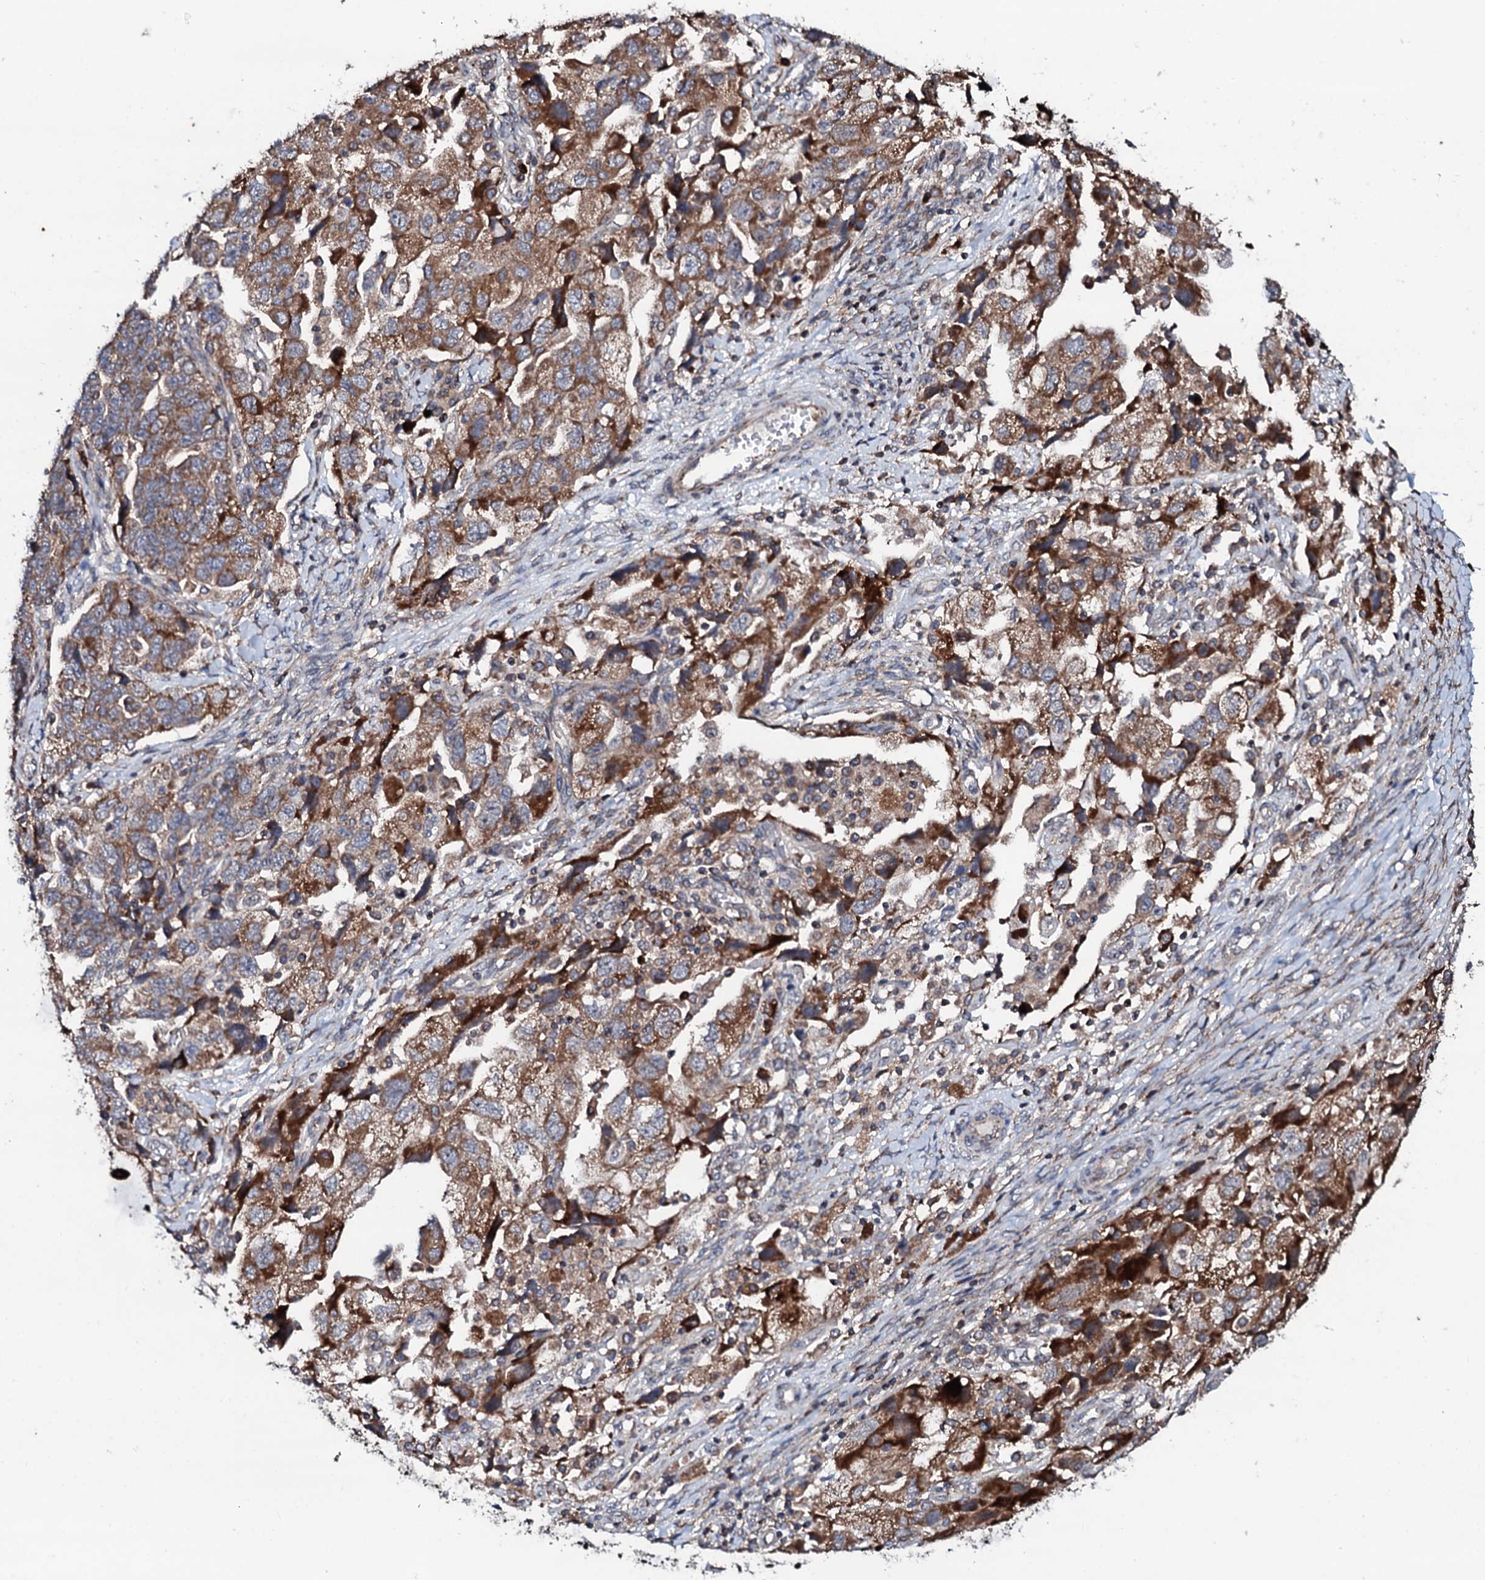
{"staining": {"intensity": "strong", "quantity": ">75%", "location": "cytoplasmic/membranous"}, "tissue": "ovarian cancer", "cell_type": "Tumor cells", "image_type": "cancer", "snomed": [{"axis": "morphology", "description": "Carcinoma, NOS"}, {"axis": "morphology", "description": "Cystadenocarcinoma, serous, NOS"}, {"axis": "topography", "description": "Ovary"}], "caption": "Tumor cells show high levels of strong cytoplasmic/membranous staining in about >75% of cells in human ovarian serous cystadenocarcinoma. The staining was performed using DAB, with brown indicating positive protein expression. Nuclei are stained blue with hematoxylin.", "gene": "SDHAF2", "patient": {"sex": "female", "age": 69}}